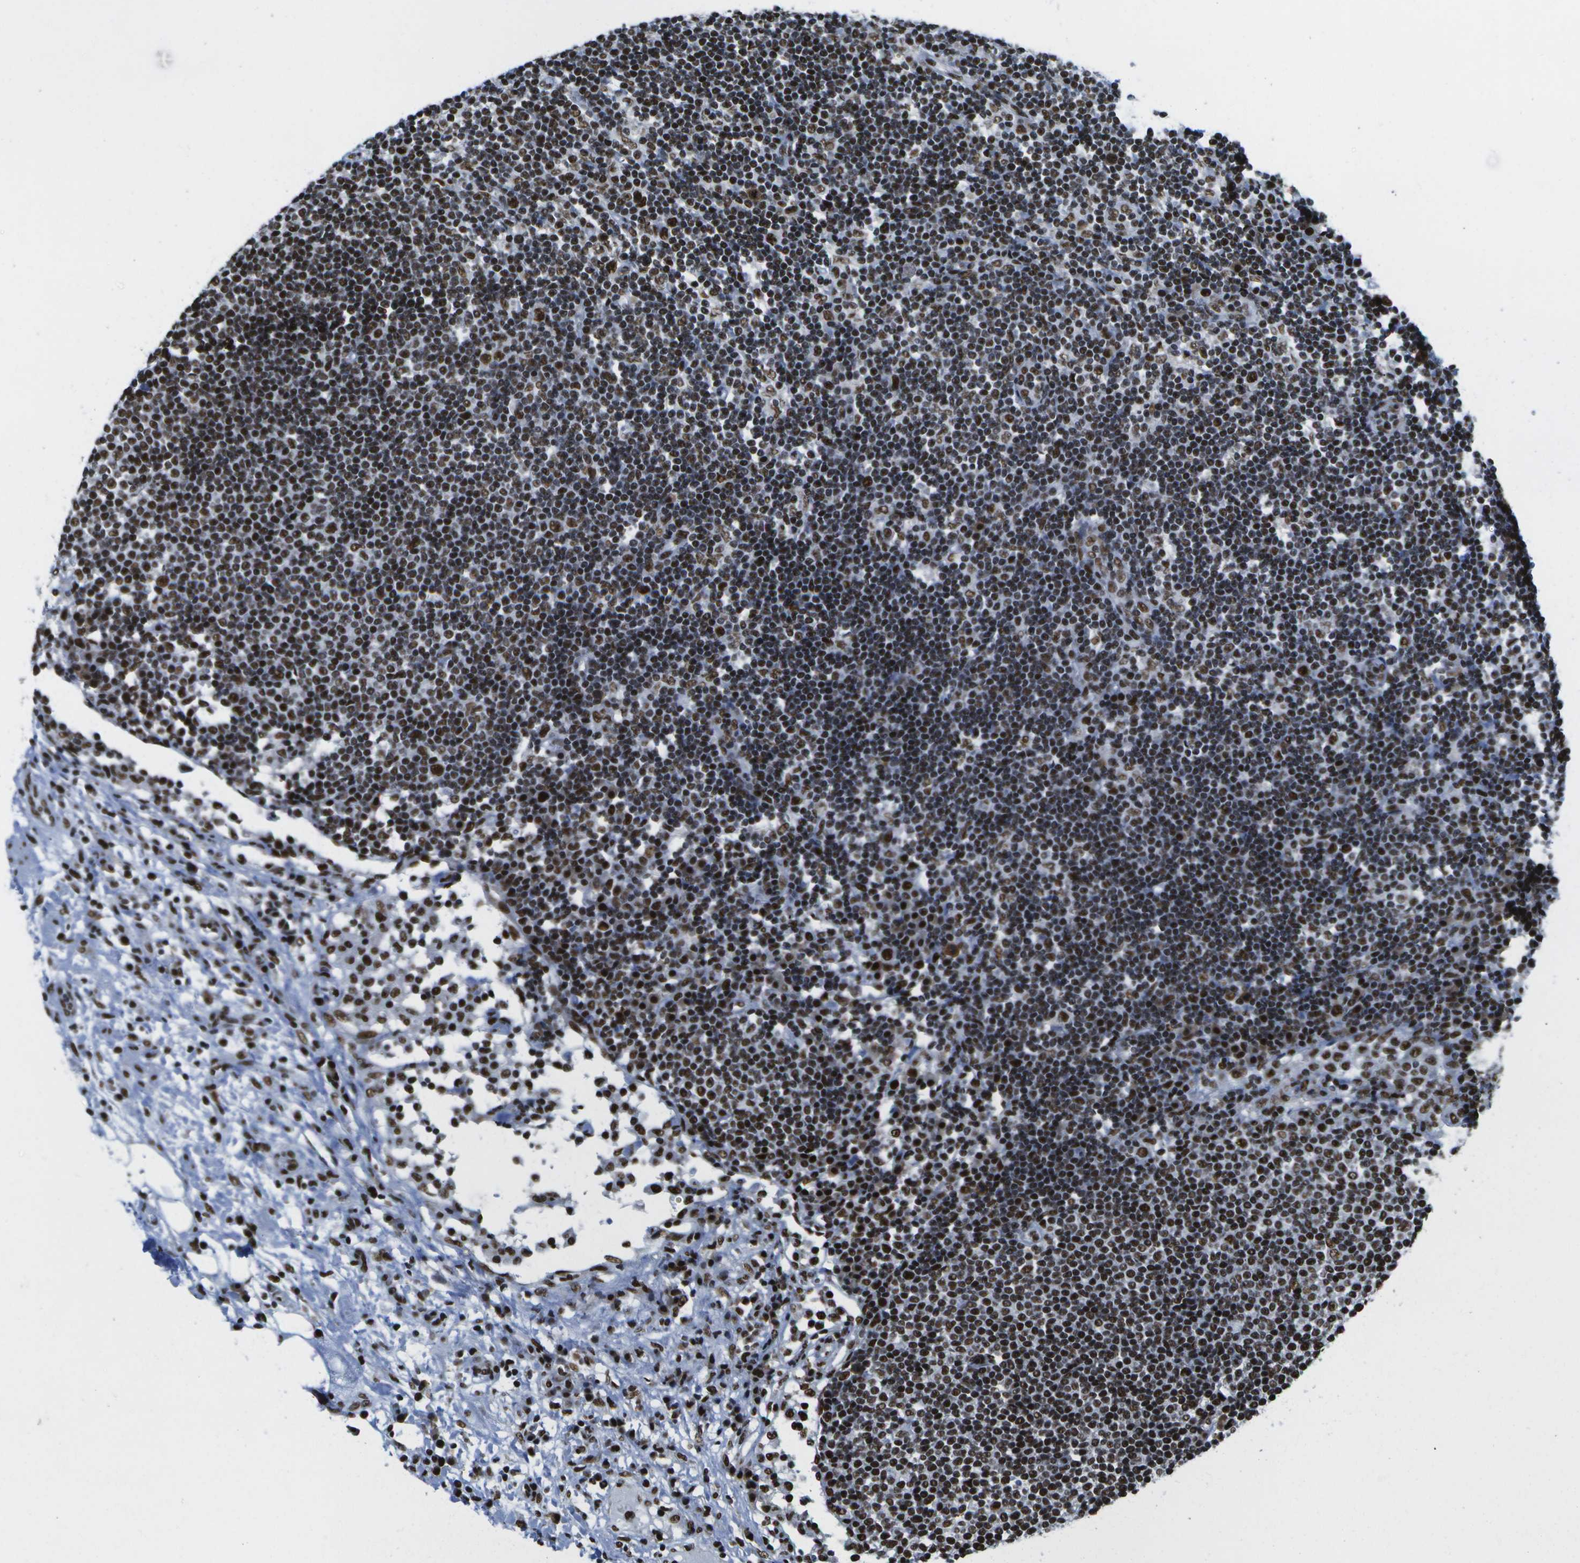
{"staining": {"intensity": "strong", "quantity": ">75%", "location": "nuclear"}, "tissue": "lymph node", "cell_type": "Germinal center cells", "image_type": "normal", "snomed": [{"axis": "morphology", "description": "Normal tissue, NOS"}, {"axis": "topography", "description": "Lymph node"}], "caption": "The histopathology image demonstrates a brown stain indicating the presence of a protein in the nuclear of germinal center cells in lymph node.", "gene": "NSRP1", "patient": {"sex": "female", "age": 53}}